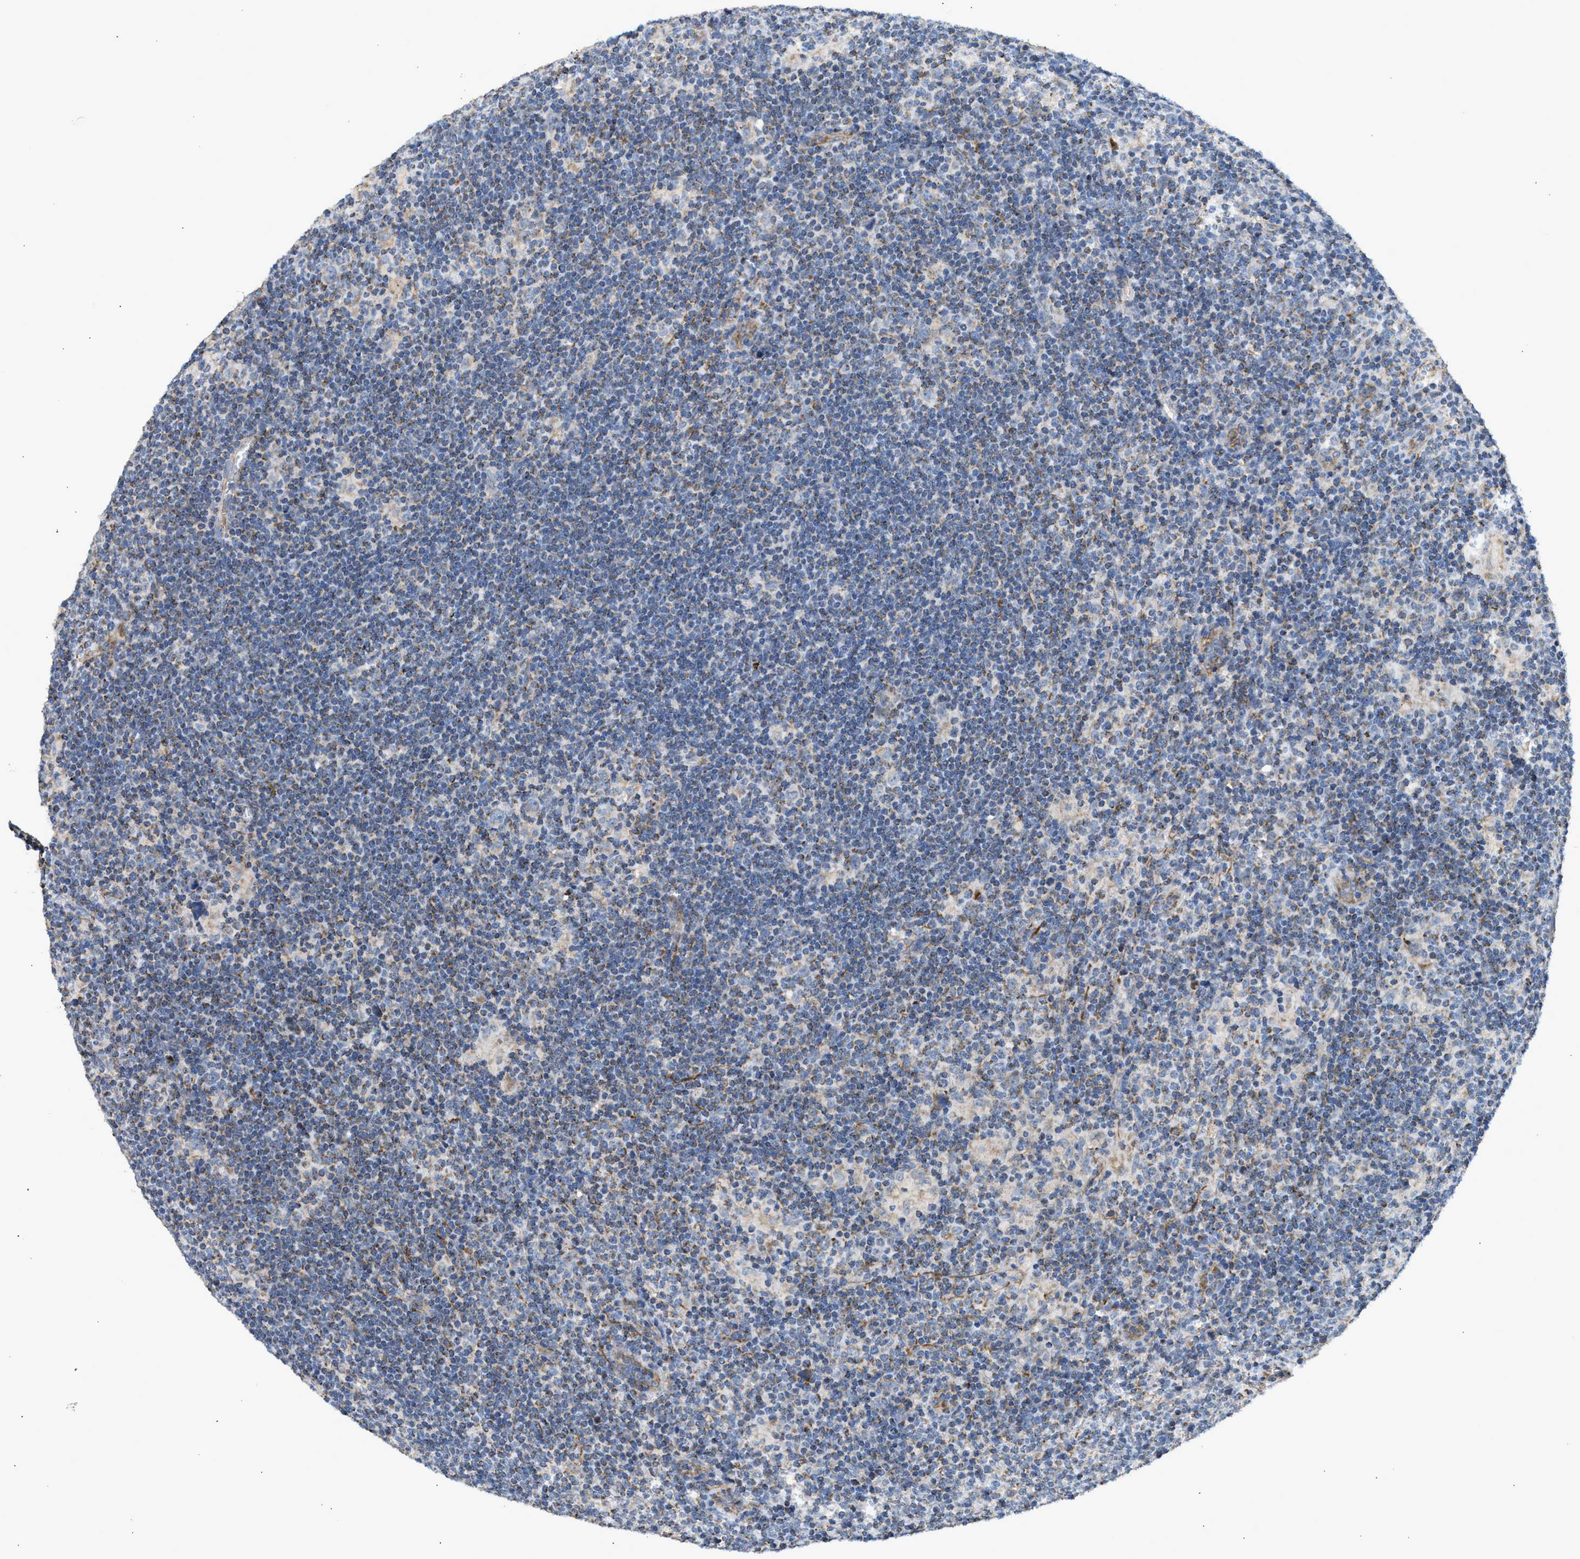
{"staining": {"intensity": "negative", "quantity": "none", "location": "none"}, "tissue": "lymphoma", "cell_type": "Tumor cells", "image_type": "cancer", "snomed": [{"axis": "morphology", "description": "Hodgkin's disease, NOS"}, {"axis": "topography", "description": "Lymph node"}], "caption": "Immunohistochemistry (IHC) photomicrograph of neoplastic tissue: lymphoma stained with DAB (3,3'-diaminobenzidine) exhibits no significant protein positivity in tumor cells. (DAB IHC, high magnification).", "gene": "GOT2", "patient": {"sex": "female", "age": 57}}